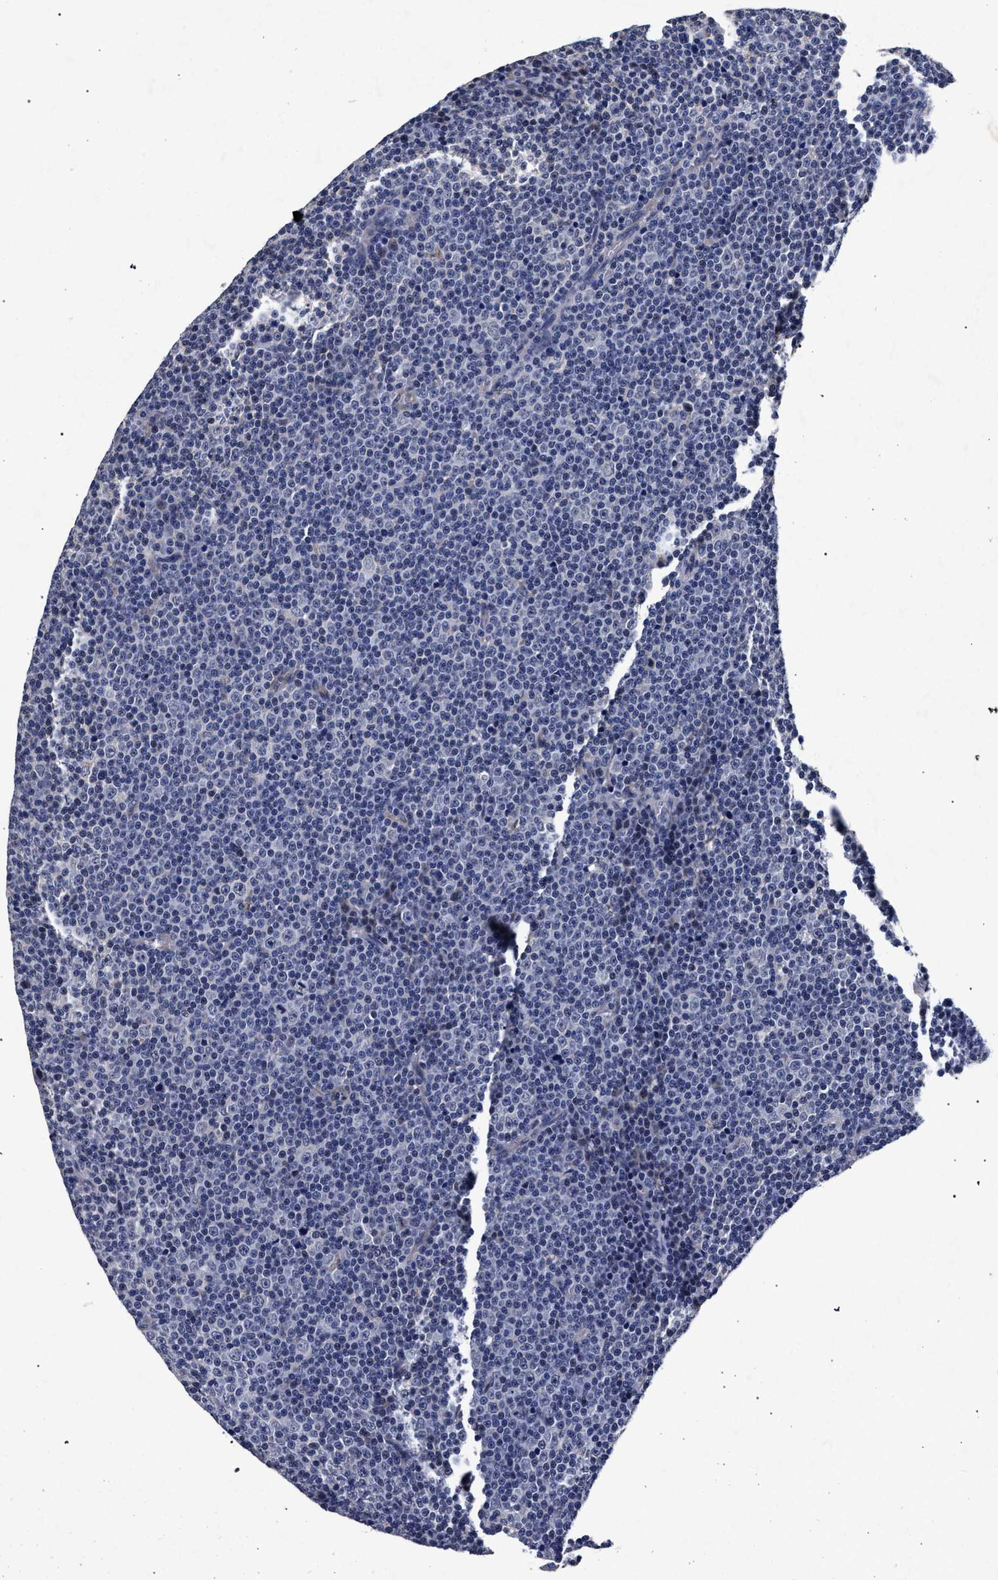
{"staining": {"intensity": "negative", "quantity": "none", "location": "none"}, "tissue": "lymphoma", "cell_type": "Tumor cells", "image_type": "cancer", "snomed": [{"axis": "morphology", "description": "Malignant lymphoma, non-Hodgkin's type, Low grade"}, {"axis": "topography", "description": "Lymph node"}], "caption": "The micrograph shows no staining of tumor cells in low-grade malignant lymphoma, non-Hodgkin's type. The staining is performed using DAB (3,3'-diaminobenzidine) brown chromogen with nuclei counter-stained in using hematoxylin.", "gene": "CFAP95", "patient": {"sex": "female", "age": 67}}